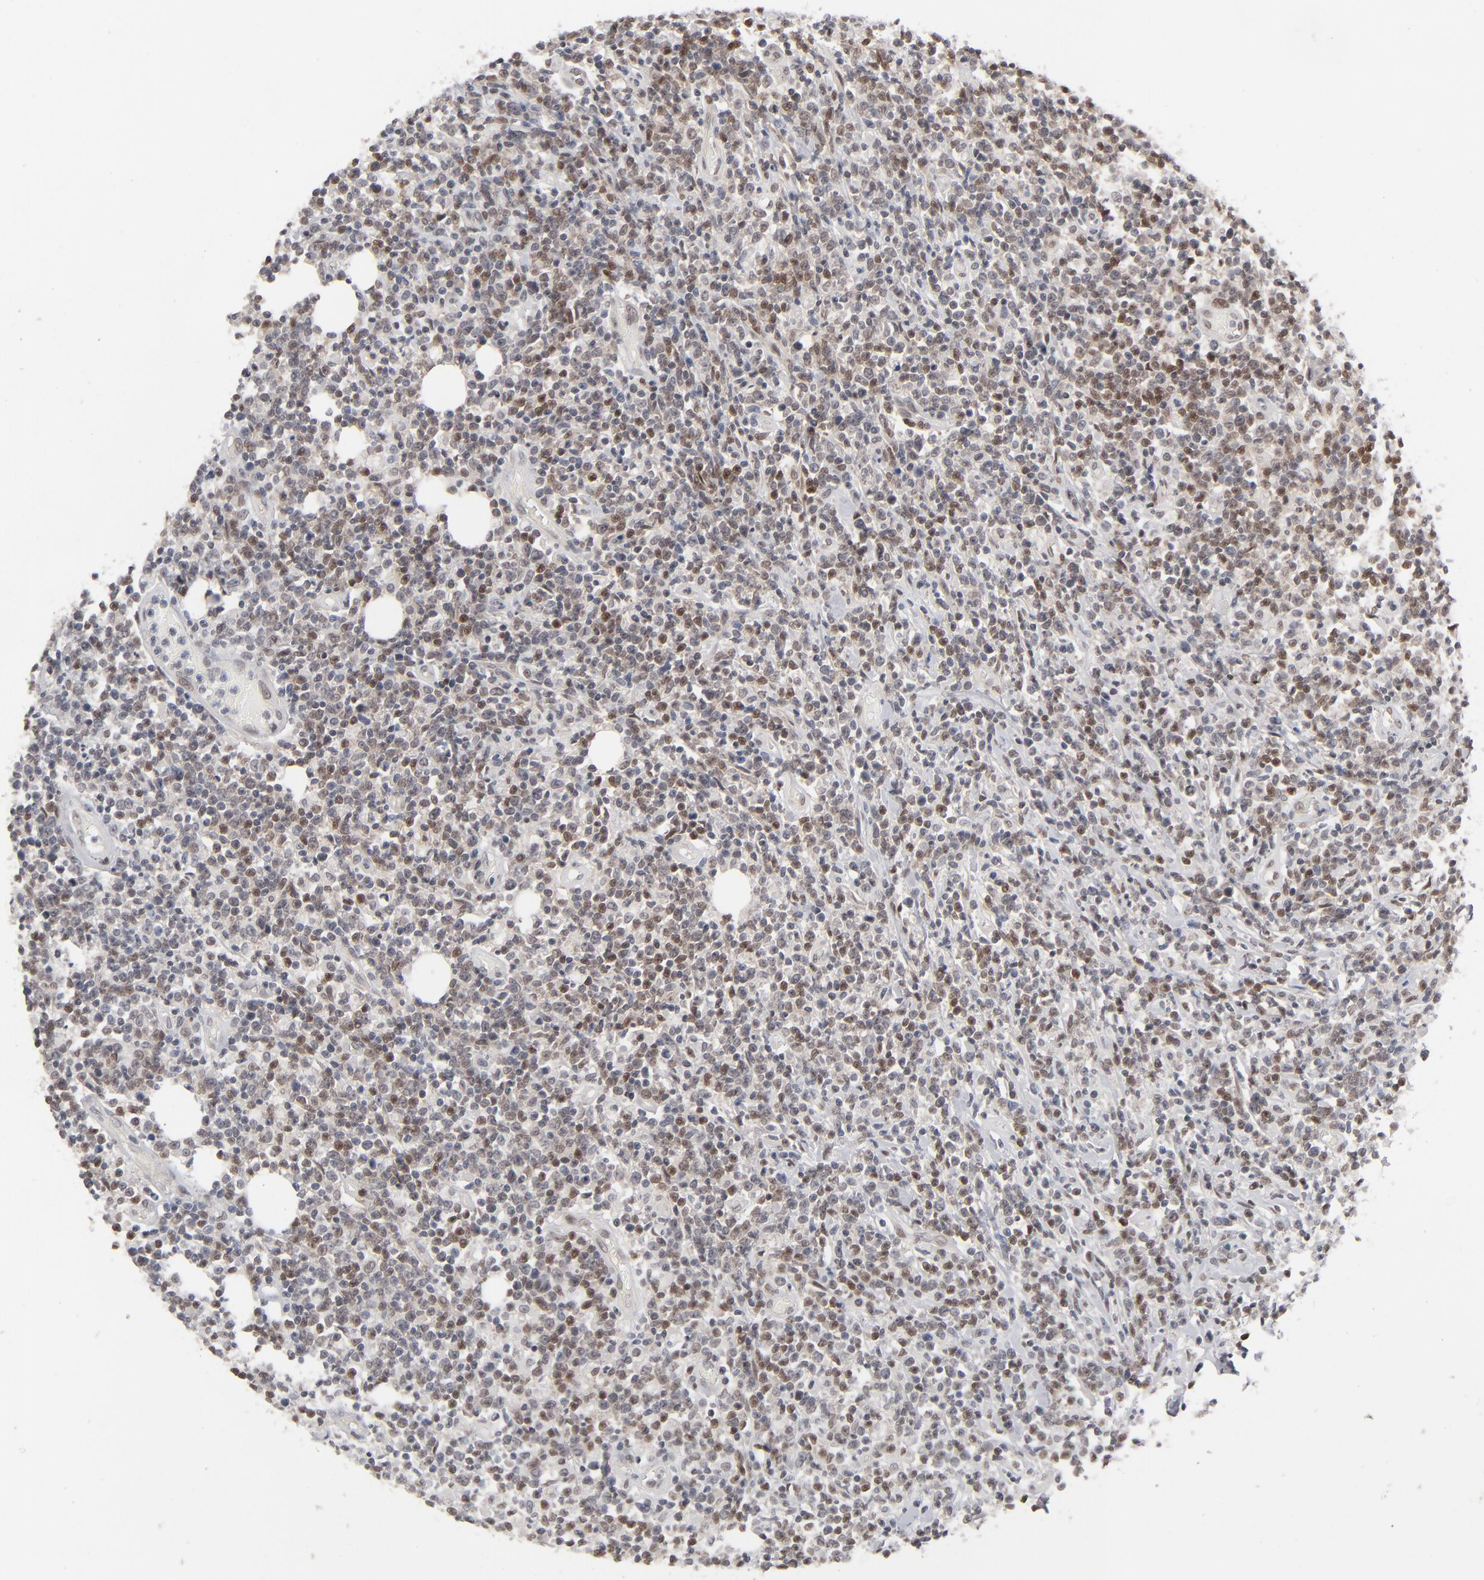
{"staining": {"intensity": "weak", "quantity": ">75%", "location": "nuclear"}, "tissue": "lymphoma", "cell_type": "Tumor cells", "image_type": "cancer", "snomed": [{"axis": "morphology", "description": "Malignant lymphoma, non-Hodgkin's type, High grade"}, {"axis": "topography", "description": "Colon"}], "caption": "Human lymphoma stained with a brown dye demonstrates weak nuclear positive expression in about >75% of tumor cells.", "gene": "IRF9", "patient": {"sex": "male", "age": 82}}